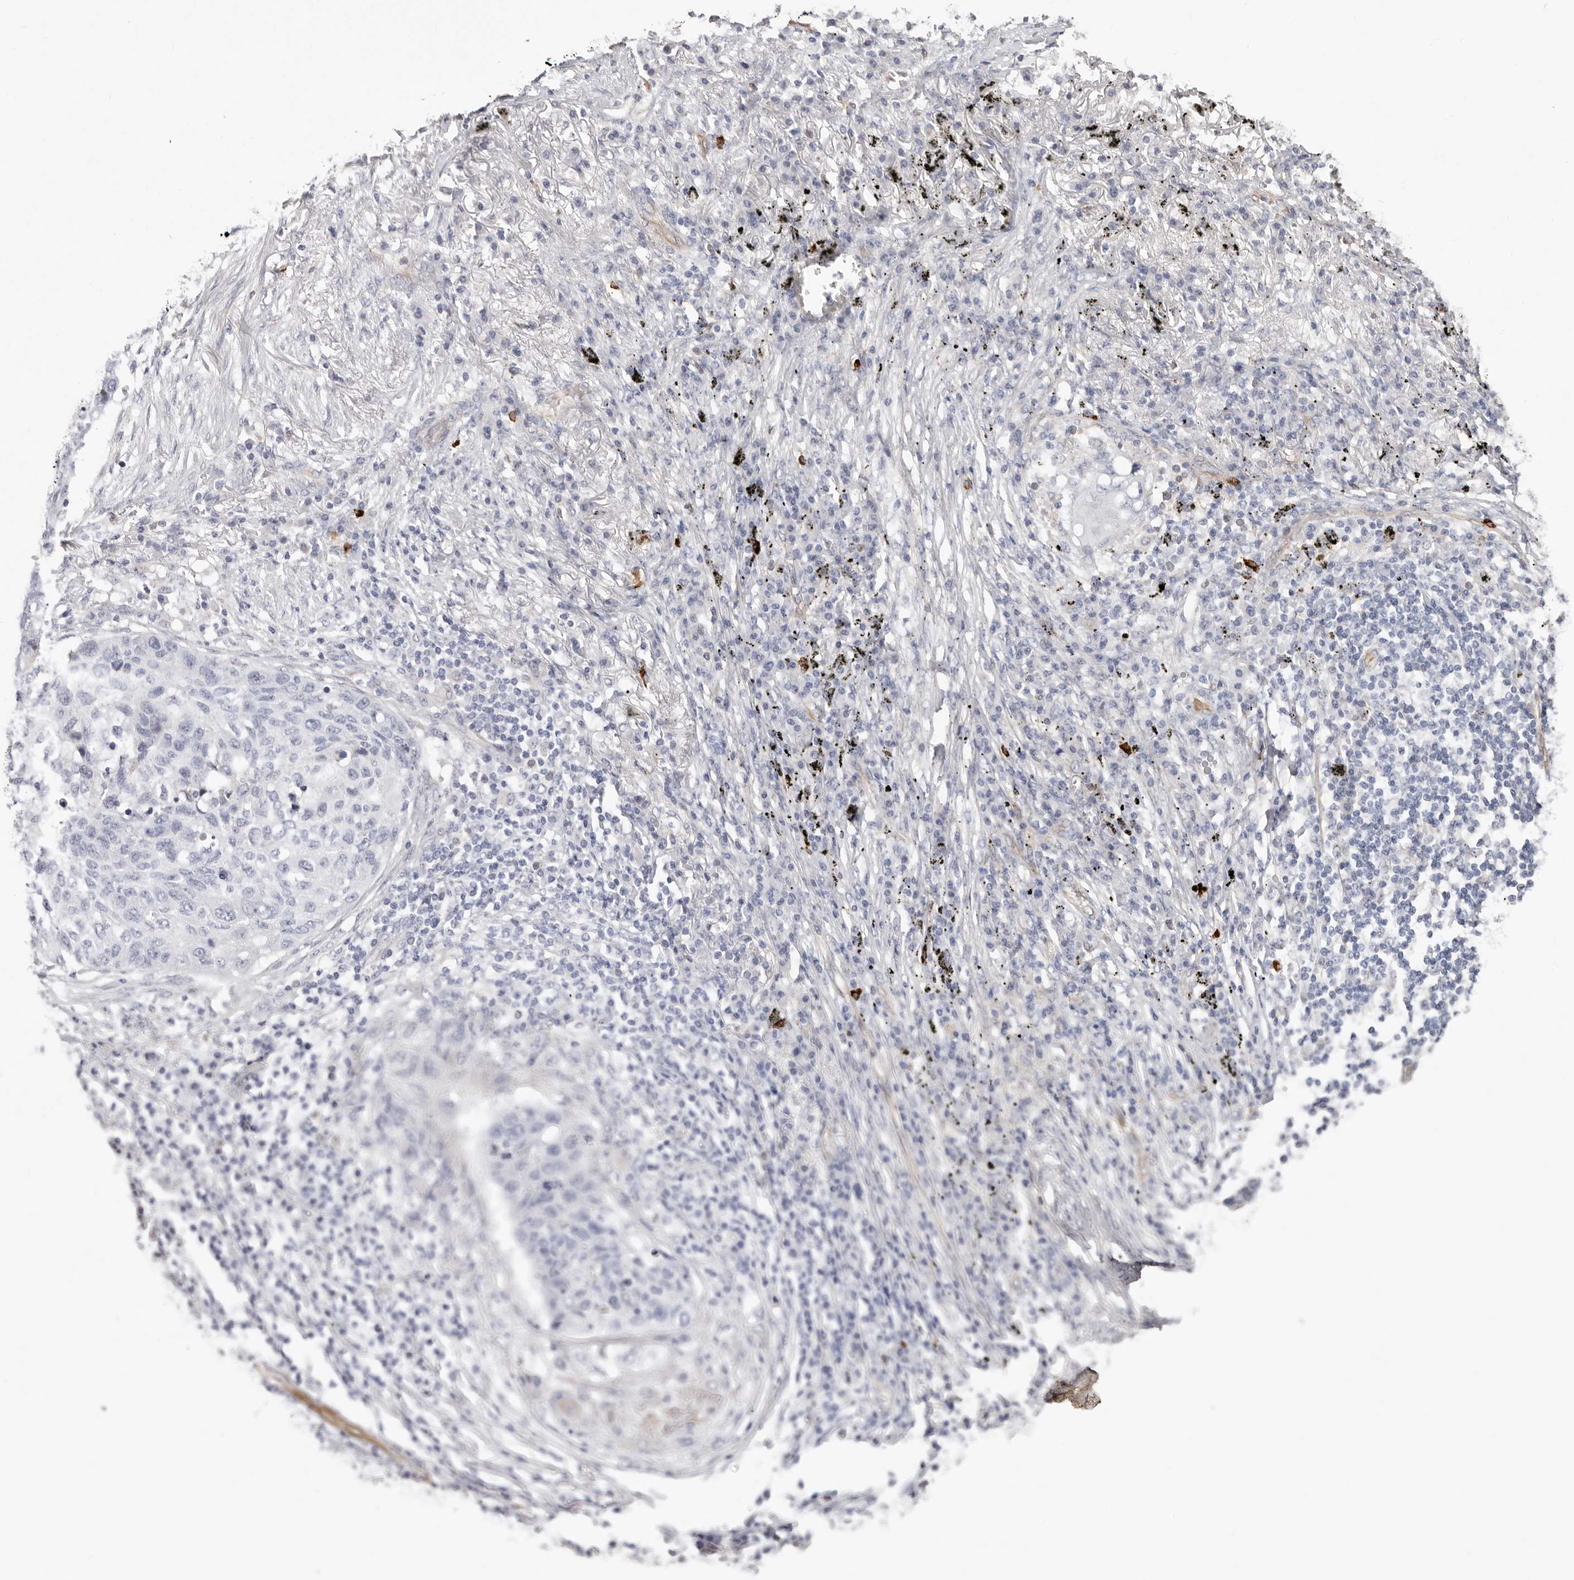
{"staining": {"intensity": "negative", "quantity": "none", "location": "none"}, "tissue": "lung cancer", "cell_type": "Tumor cells", "image_type": "cancer", "snomed": [{"axis": "morphology", "description": "Squamous cell carcinoma, NOS"}, {"axis": "topography", "description": "Lung"}], "caption": "A micrograph of human lung cancer (squamous cell carcinoma) is negative for staining in tumor cells. (IHC, brightfield microscopy, high magnification).", "gene": "PKDCC", "patient": {"sex": "female", "age": 63}}